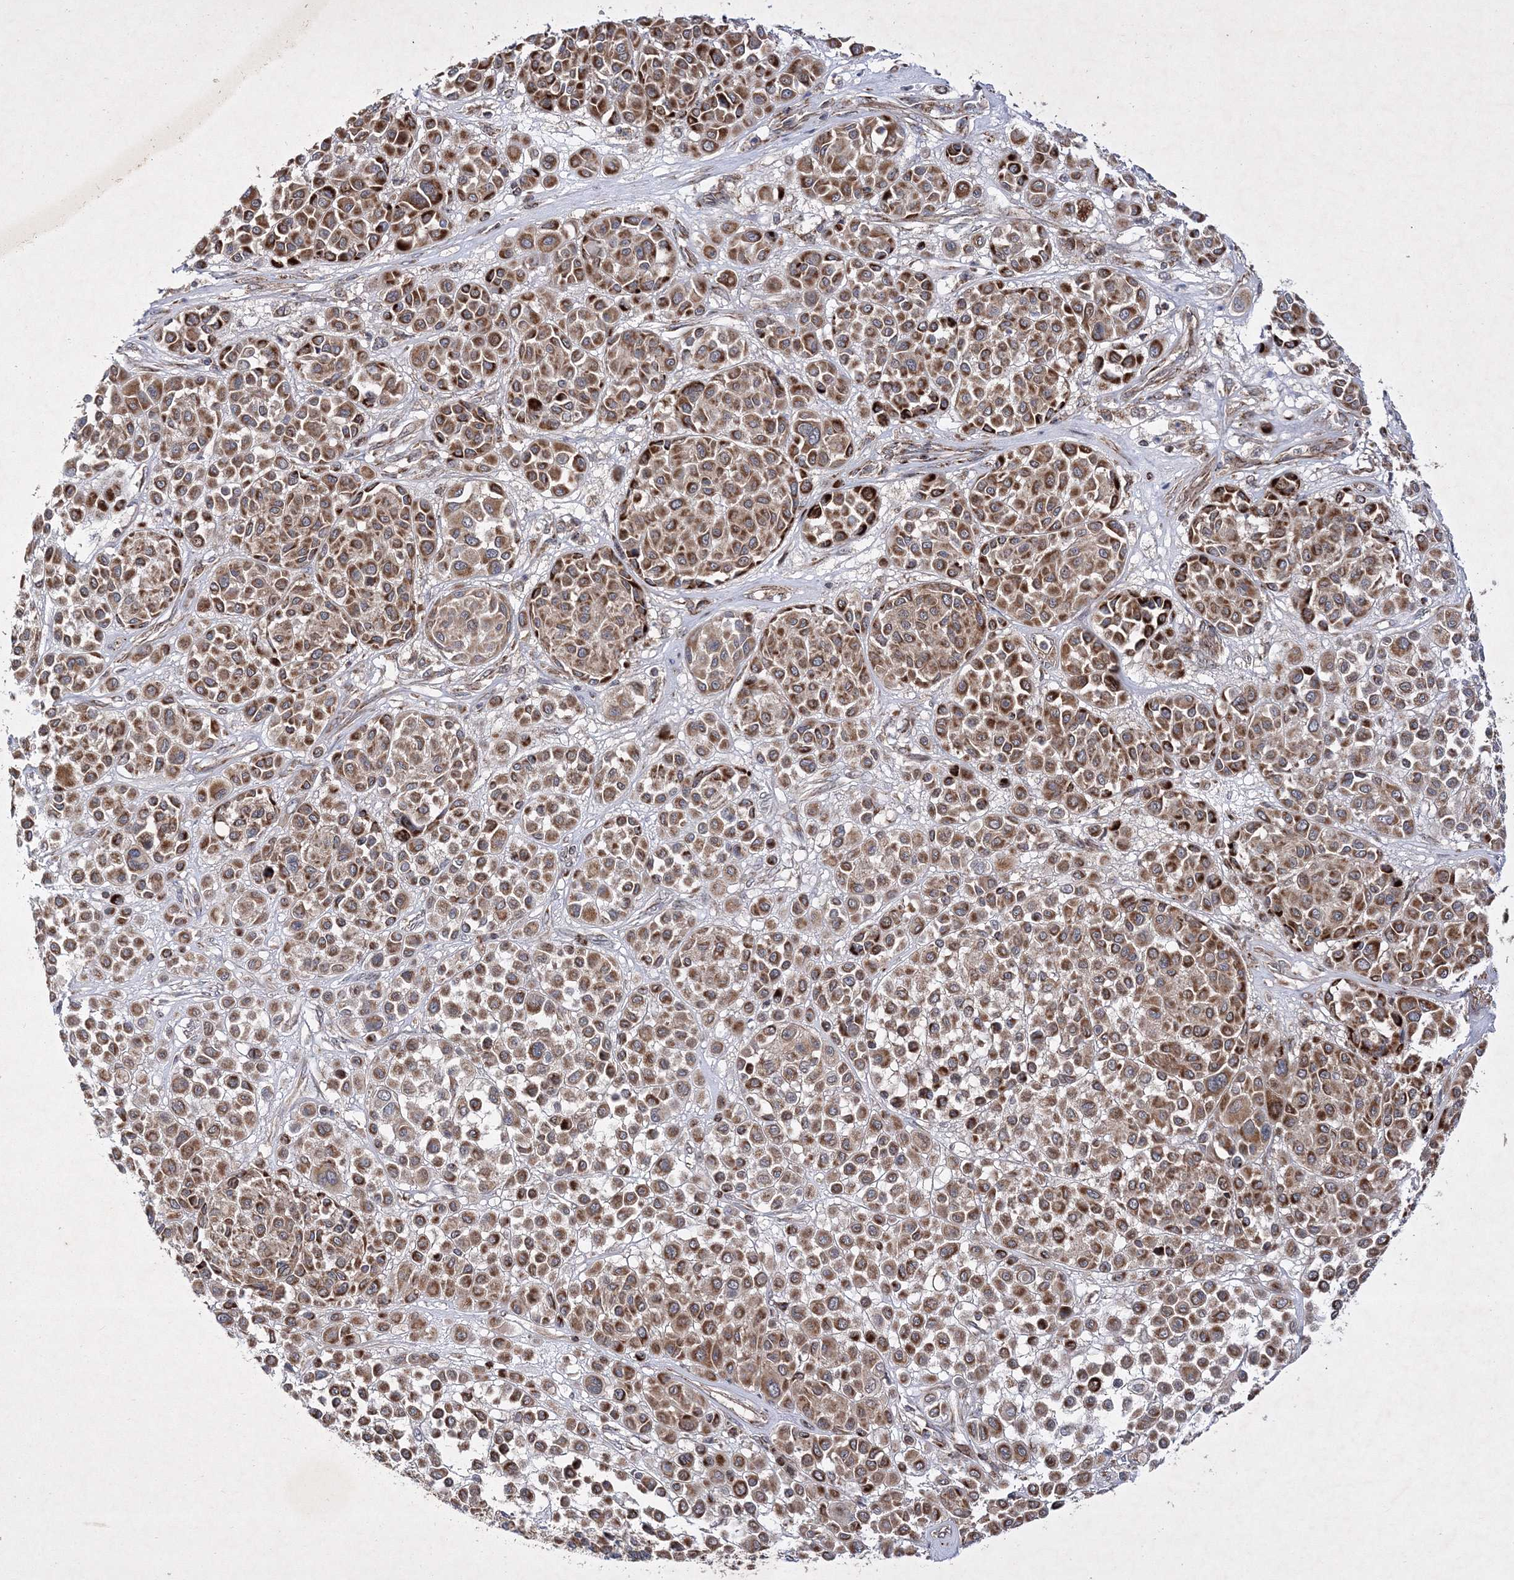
{"staining": {"intensity": "strong", "quantity": ">75%", "location": "cytoplasmic/membranous"}, "tissue": "melanoma", "cell_type": "Tumor cells", "image_type": "cancer", "snomed": [{"axis": "morphology", "description": "Malignant melanoma, Metastatic site"}, {"axis": "topography", "description": "Soft tissue"}], "caption": "Immunohistochemistry image of neoplastic tissue: malignant melanoma (metastatic site) stained using IHC shows high levels of strong protein expression localized specifically in the cytoplasmic/membranous of tumor cells, appearing as a cytoplasmic/membranous brown color.", "gene": "SCRN3", "patient": {"sex": "male", "age": 41}}